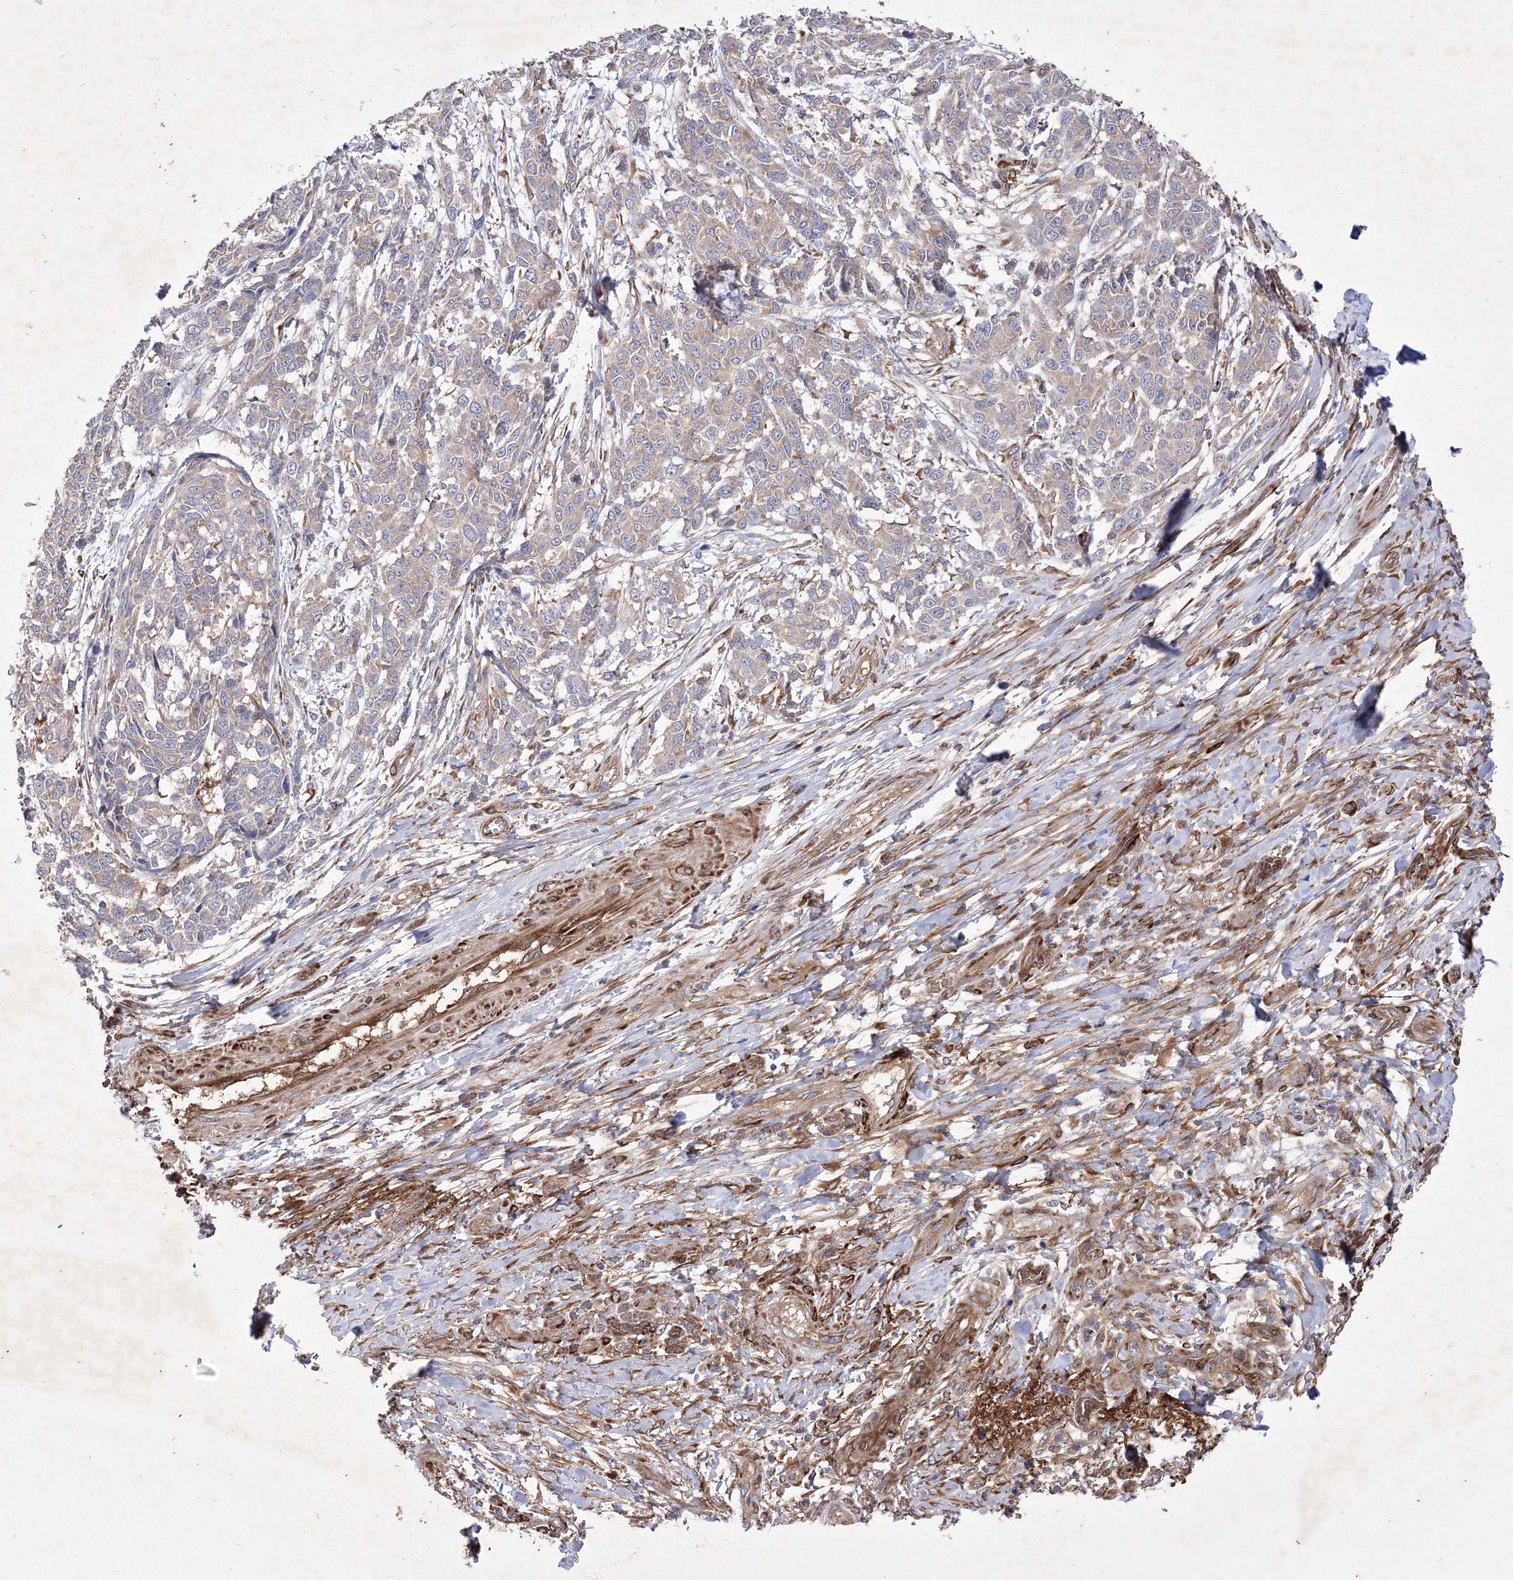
{"staining": {"intensity": "weak", "quantity": "25%-75%", "location": "cytoplasmic/membranous"}, "tissue": "melanoma", "cell_type": "Tumor cells", "image_type": "cancer", "snomed": [{"axis": "morphology", "description": "Malignant melanoma, NOS"}, {"axis": "topography", "description": "Skin"}], "caption": "Immunohistochemistry (DAB (3,3'-diaminobenzidine)) staining of melanoma demonstrates weak cytoplasmic/membranous protein staining in about 25%-75% of tumor cells.", "gene": "SNX18", "patient": {"sex": "male", "age": 49}}